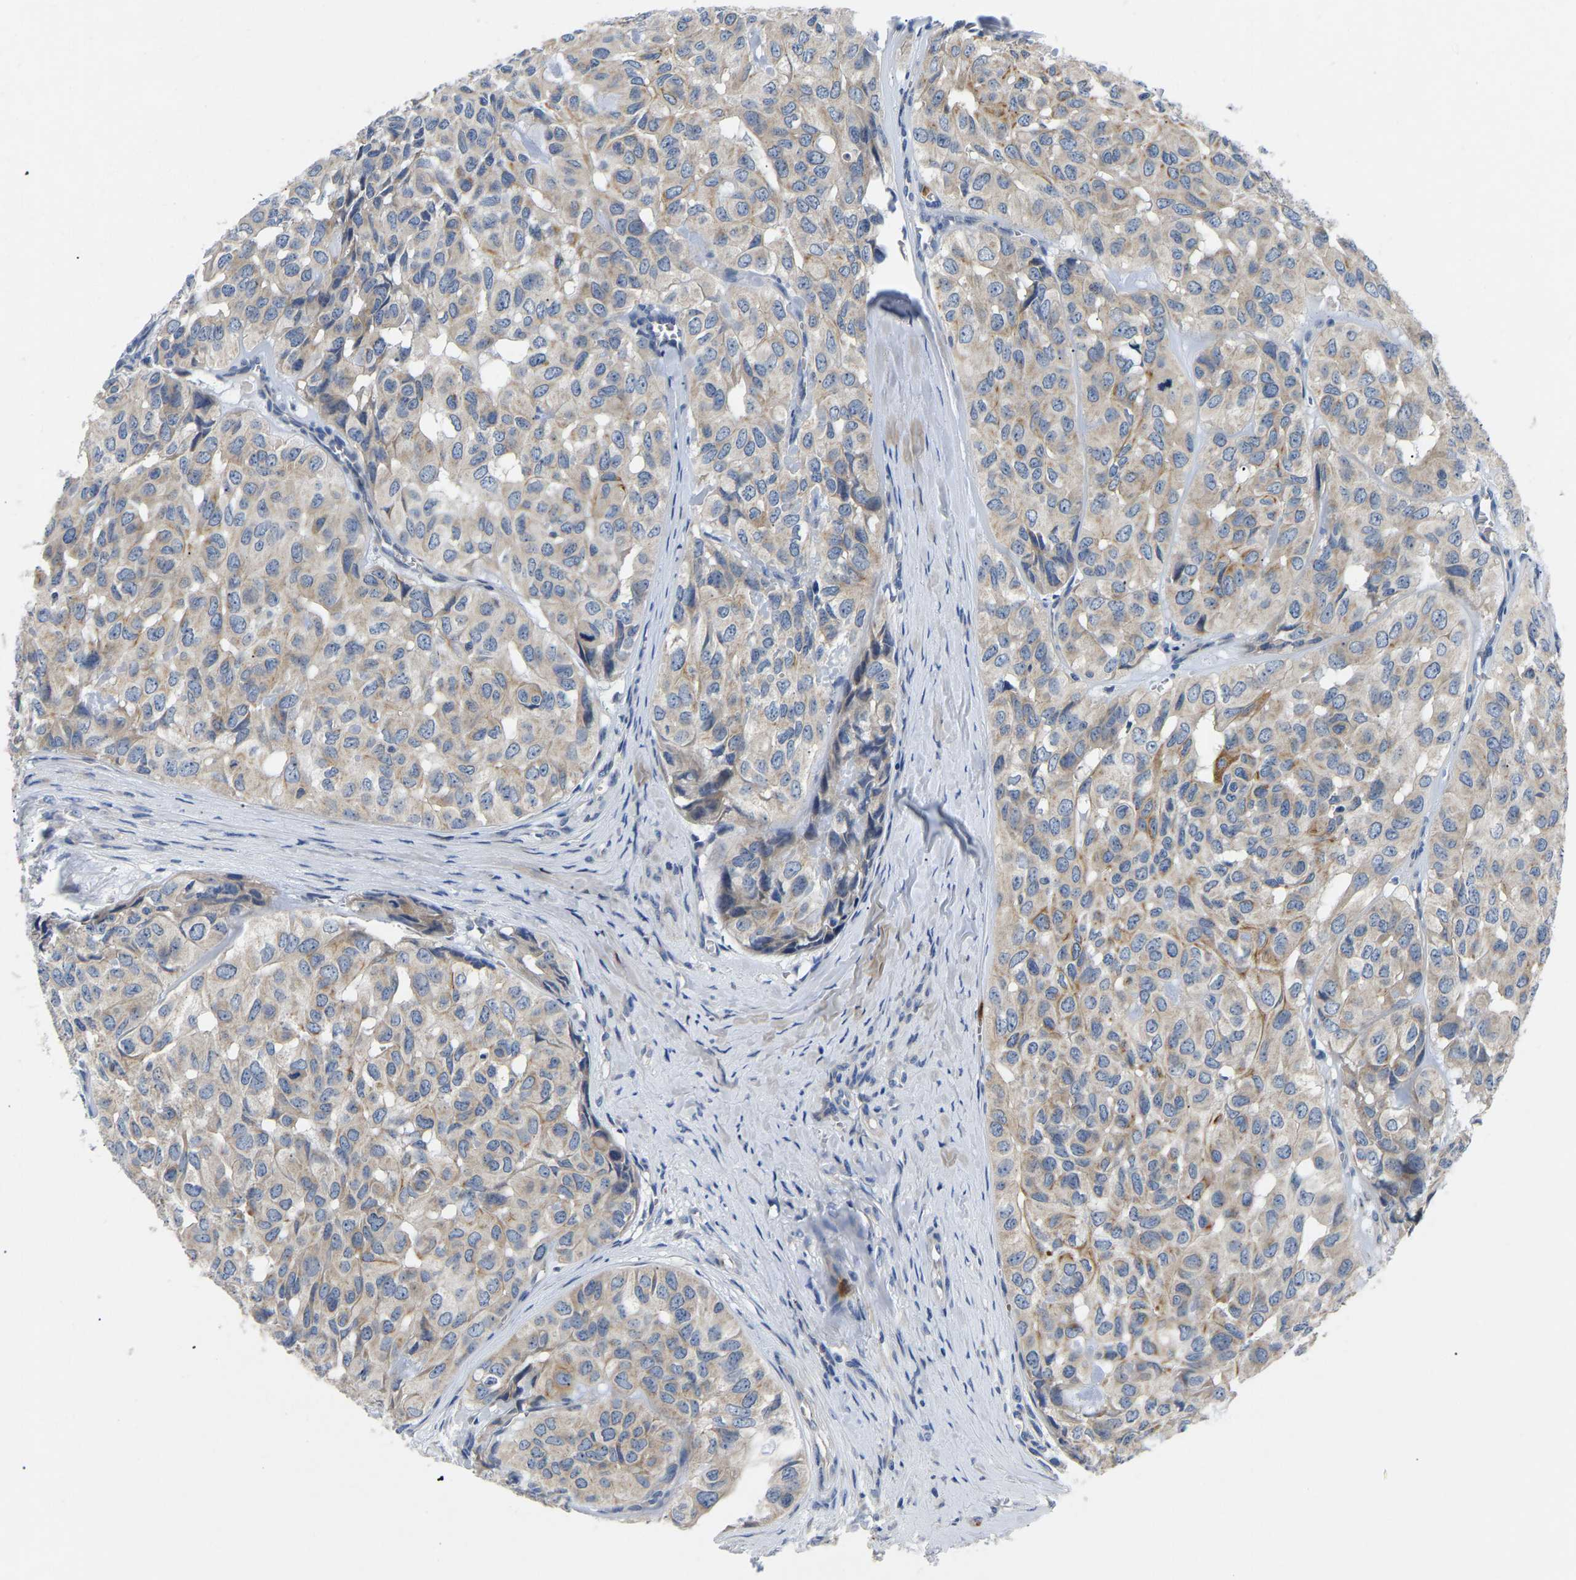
{"staining": {"intensity": "weak", "quantity": ">75%", "location": "cytoplasmic/membranous"}, "tissue": "head and neck cancer", "cell_type": "Tumor cells", "image_type": "cancer", "snomed": [{"axis": "morphology", "description": "Adenocarcinoma, NOS"}, {"axis": "topography", "description": "Salivary gland, NOS"}, {"axis": "topography", "description": "Head-Neck"}], "caption": "Head and neck adenocarcinoma stained for a protein (brown) exhibits weak cytoplasmic/membranous positive expression in about >75% of tumor cells.", "gene": "TOR1B", "patient": {"sex": "female", "age": 76}}